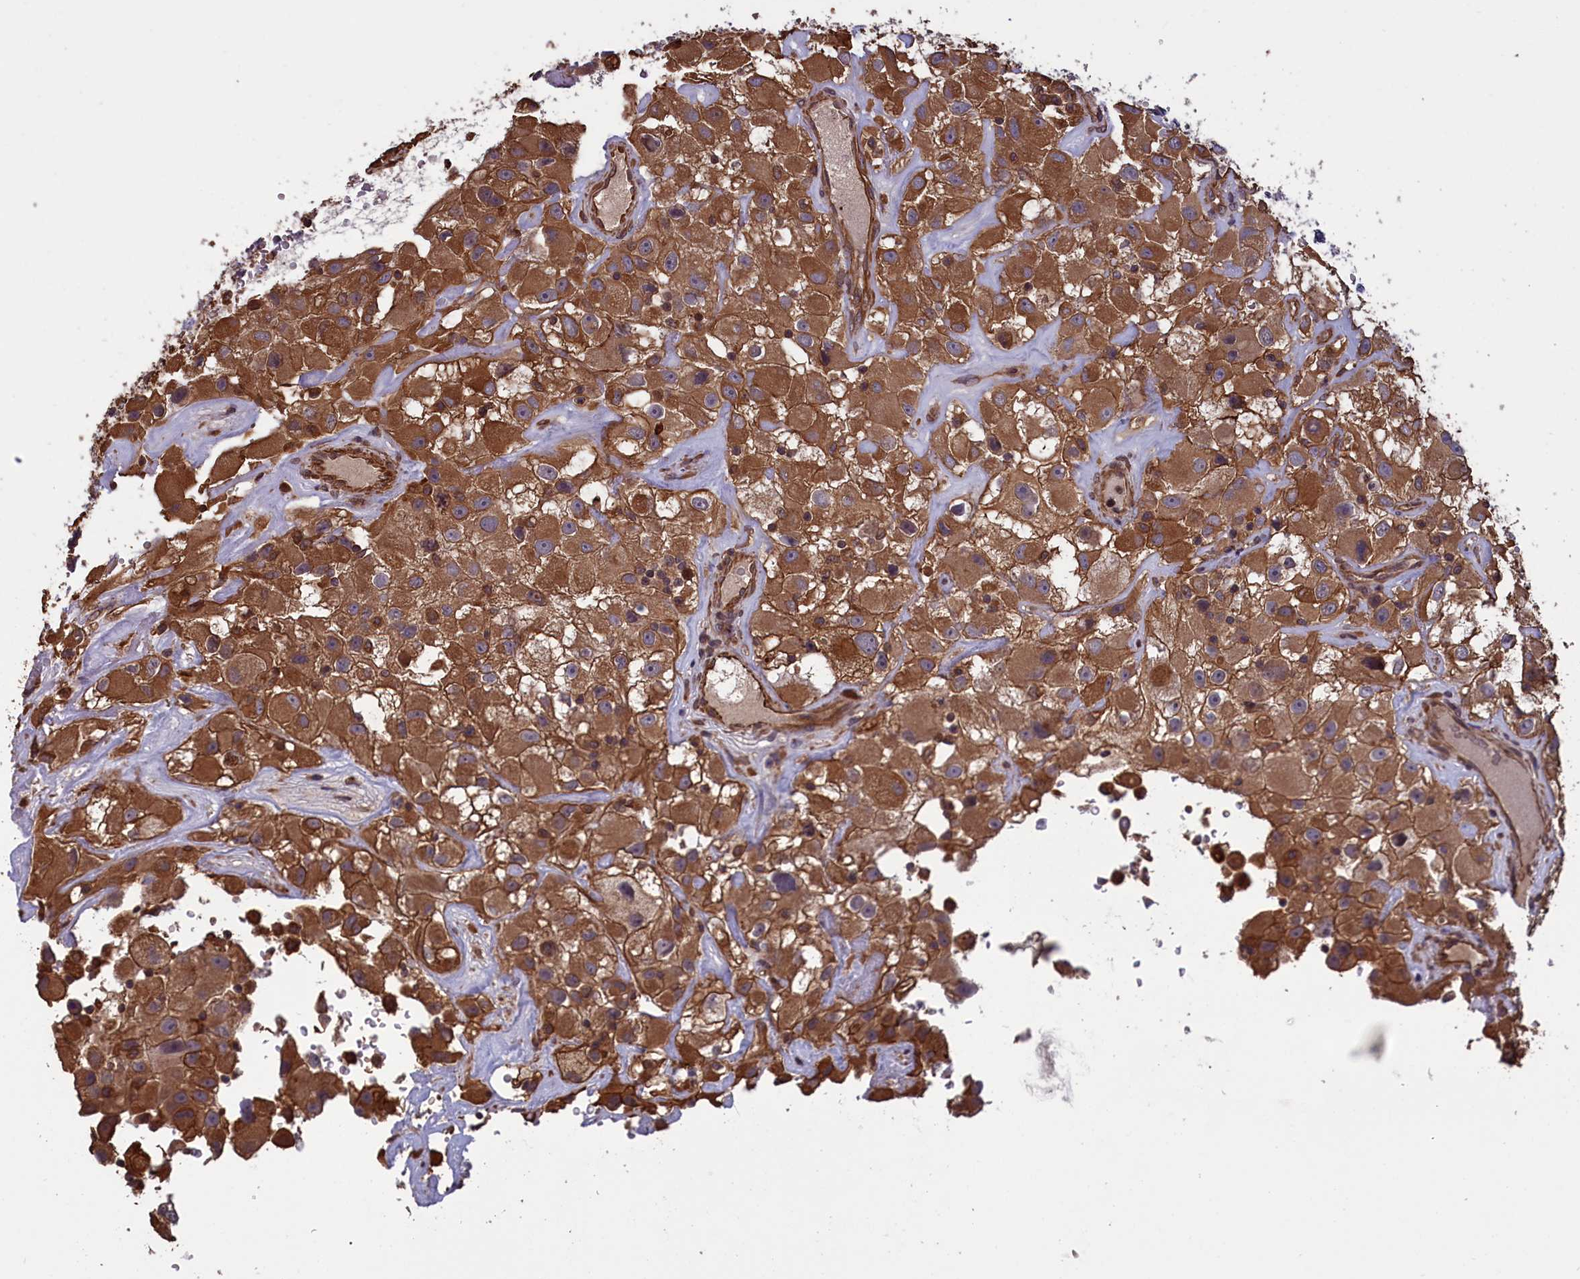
{"staining": {"intensity": "strong", "quantity": ">75%", "location": "cytoplasmic/membranous"}, "tissue": "renal cancer", "cell_type": "Tumor cells", "image_type": "cancer", "snomed": [{"axis": "morphology", "description": "Adenocarcinoma, NOS"}, {"axis": "topography", "description": "Kidney"}], "caption": "The photomicrograph displays immunohistochemical staining of adenocarcinoma (renal). There is strong cytoplasmic/membranous expression is seen in about >75% of tumor cells.", "gene": "DAPK3", "patient": {"sex": "female", "age": 52}}